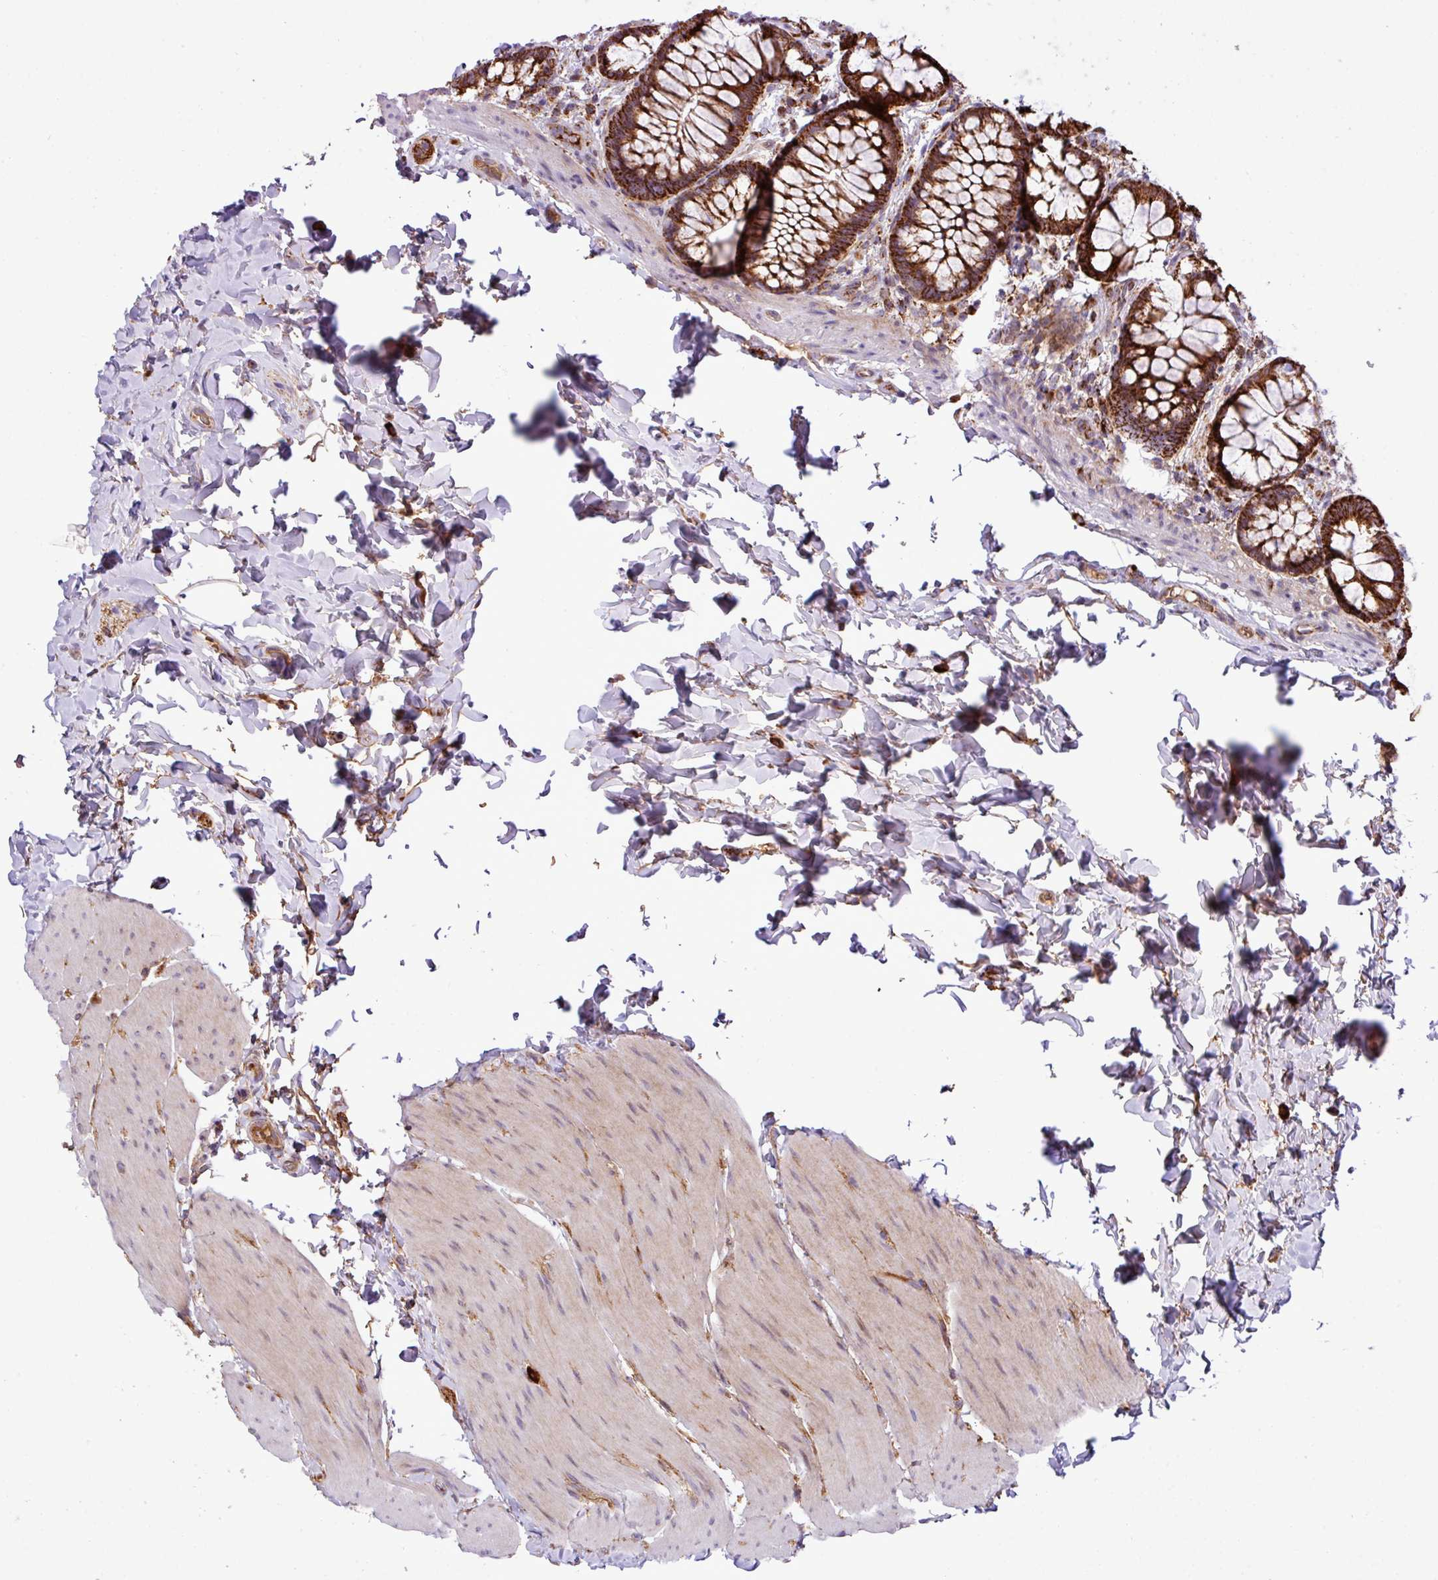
{"staining": {"intensity": "moderate", "quantity": ">75%", "location": "cytoplasmic/membranous"}, "tissue": "colon", "cell_type": "Endothelial cells", "image_type": "normal", "snomed": [{"axis": "morphology", "description": "Normal tissue, NOS"}, {"axis": "topography", "description": "Colon"}], "caption": "Immunohistochemical staining of normal colon displays medium levels of moderate cytoplasmic/membranous positivity in about >75% of endothelial cells. (Stains: DAB in brown, nuclei in blue, Microscopy: brightfield microscopy at high magnification).", "gene": "ZNF569", "patient": {"sex": "male", "age": 46}}